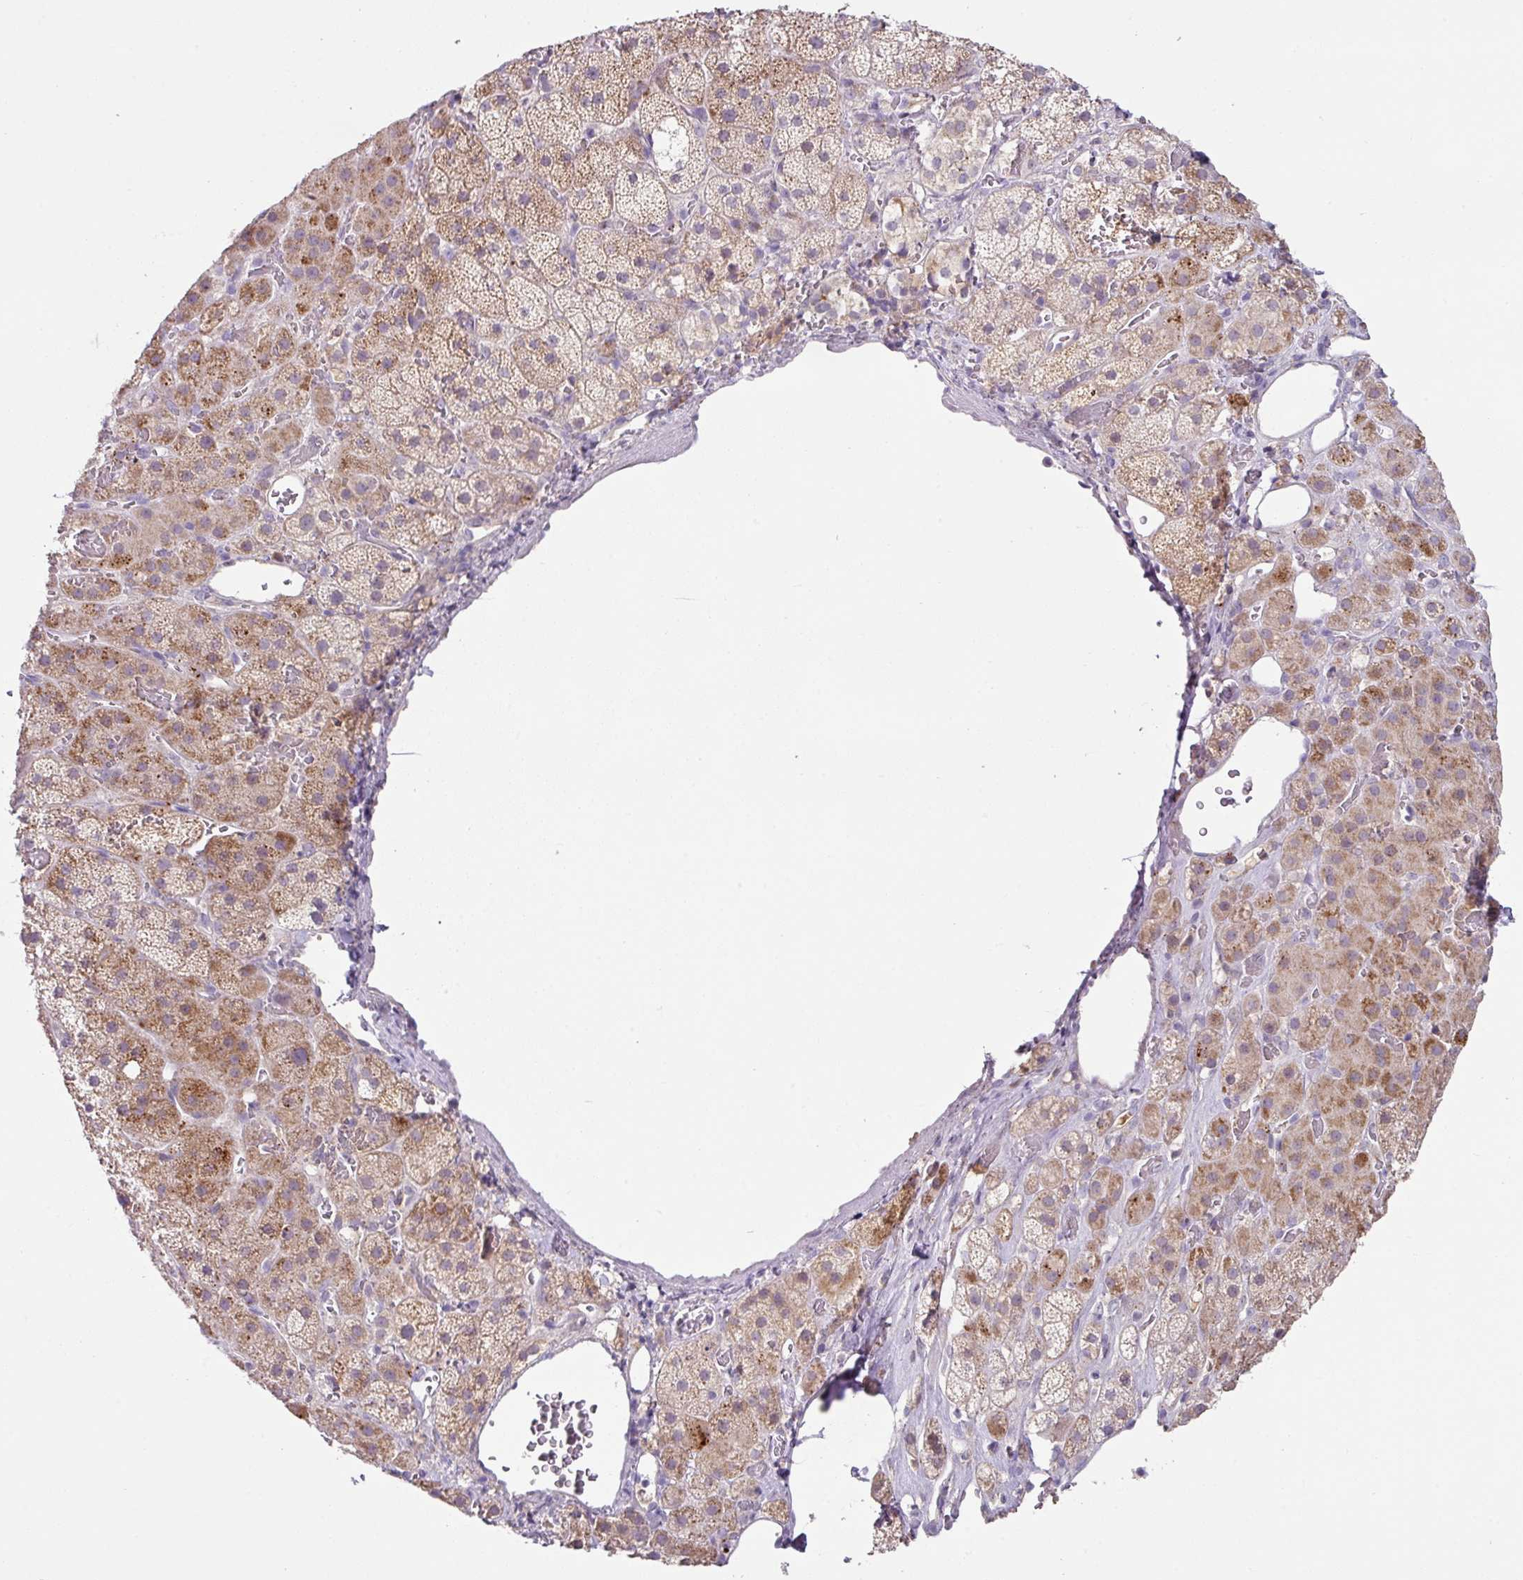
{"staining": {"intensity": "moderate", "quantity": "25%-75%", "location": "cytoplasmic/membranous"}, "tissue": "adrenal gland", "cell_type": "Glandular cells", "image_type": "normal", "snomed": [{"axis": "morphology", "description": "Normal tissue, NOS"}, {"axis": "topography", "description": "Adrenal gland"}], "caption": "A photomicrograph of adrenal gland stained for a protein demonstrates moderate cytoplasmic/membranous brown staining in glandular cells.", "gene": "PLEKHH3", "patient": {"sex": "male", "age": 57}}